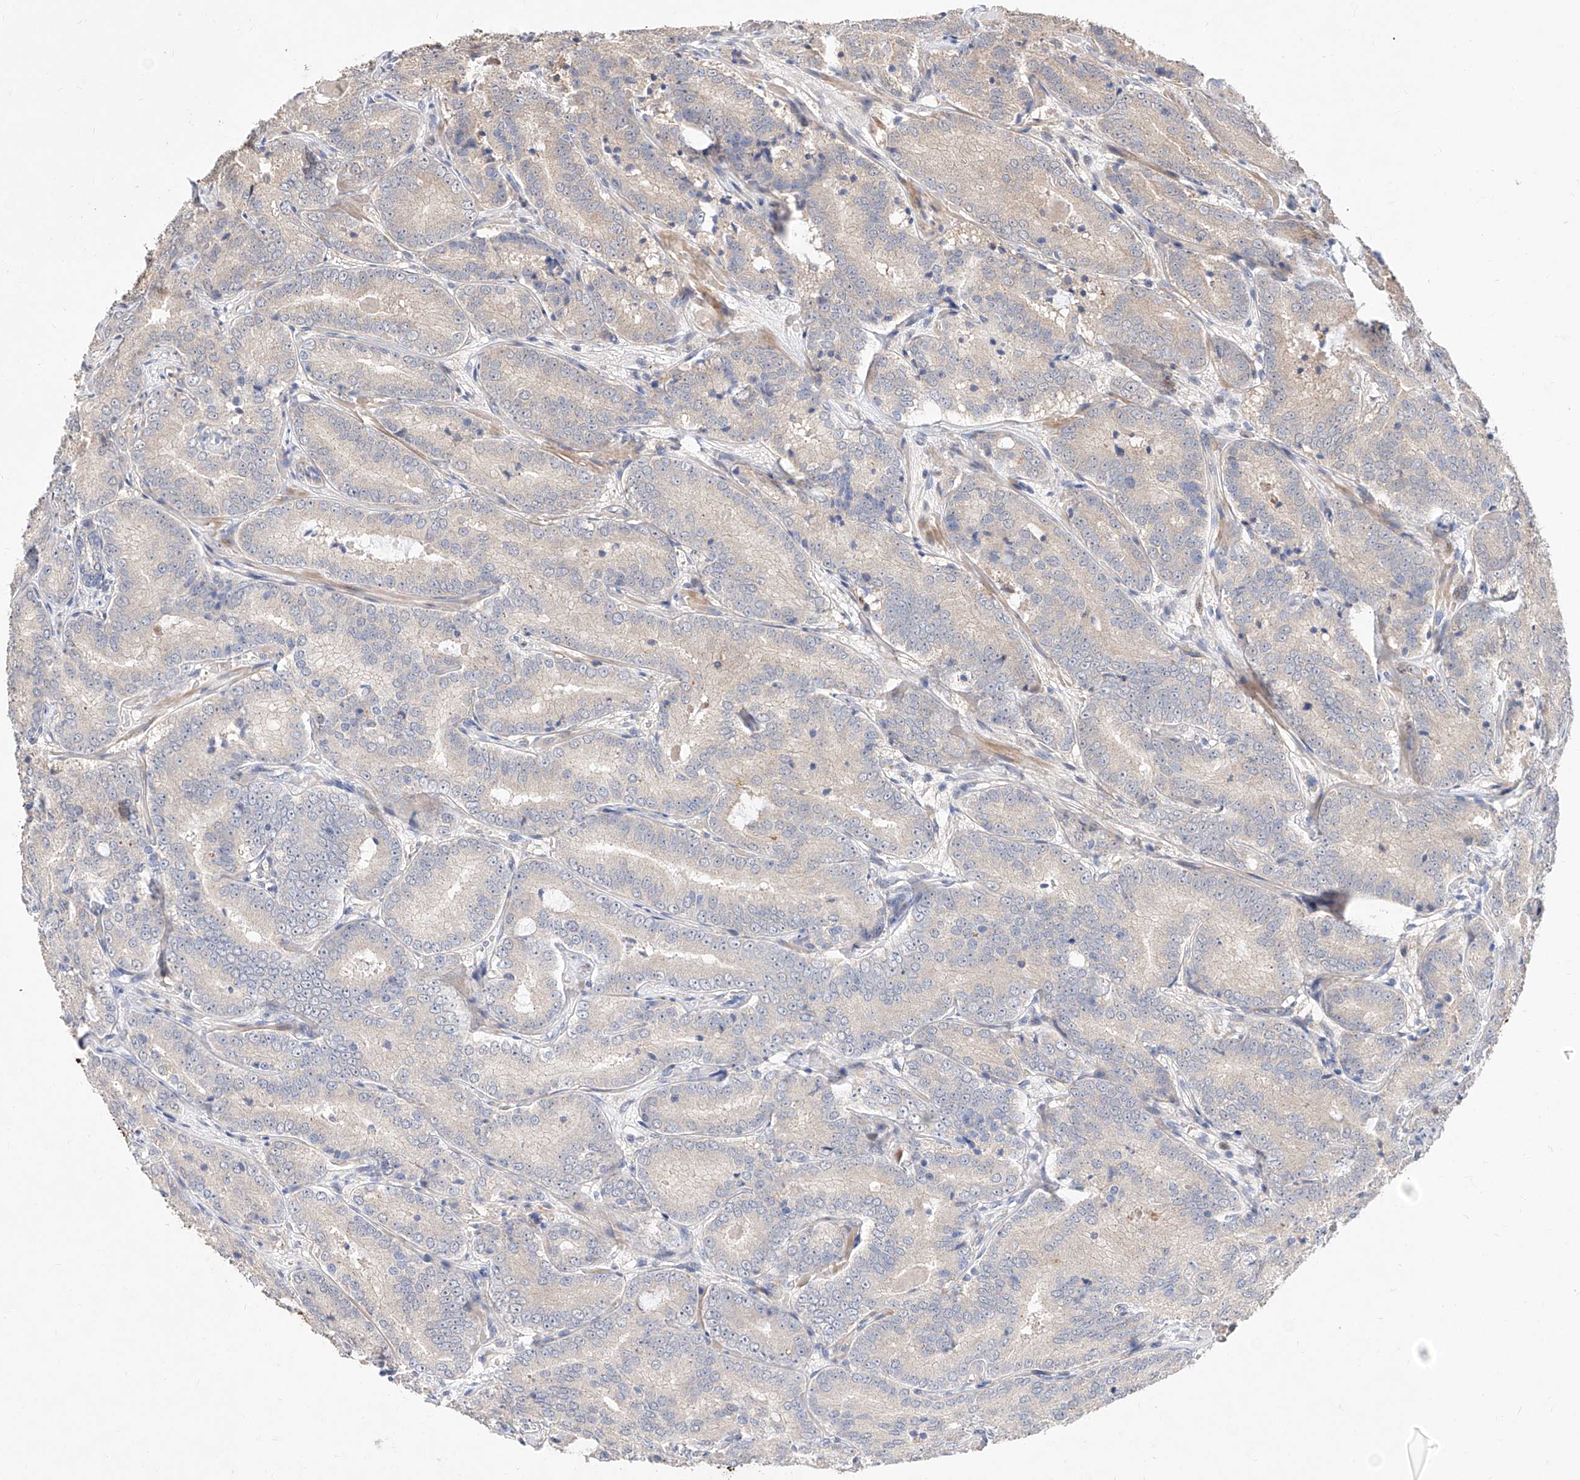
{"staining": {"intensity": "negative", "quantity": "none", "location": "none"}, "tissue": "prostate cancer", "cell_type": "Tumor cells", "image_type": "cancer", "snomed": [{"axis": "morphology", "description": "Adenocarcinoma, High grade"}, {"axis": "topography", "description": "Prostate"}], "caption": "A micrograph of human adenocarcinoma (high-grade) (prostate) is negative for staining in tumor cells.", "gene": "FUCA2", "patient": {"sex": "male", "age": 57}}